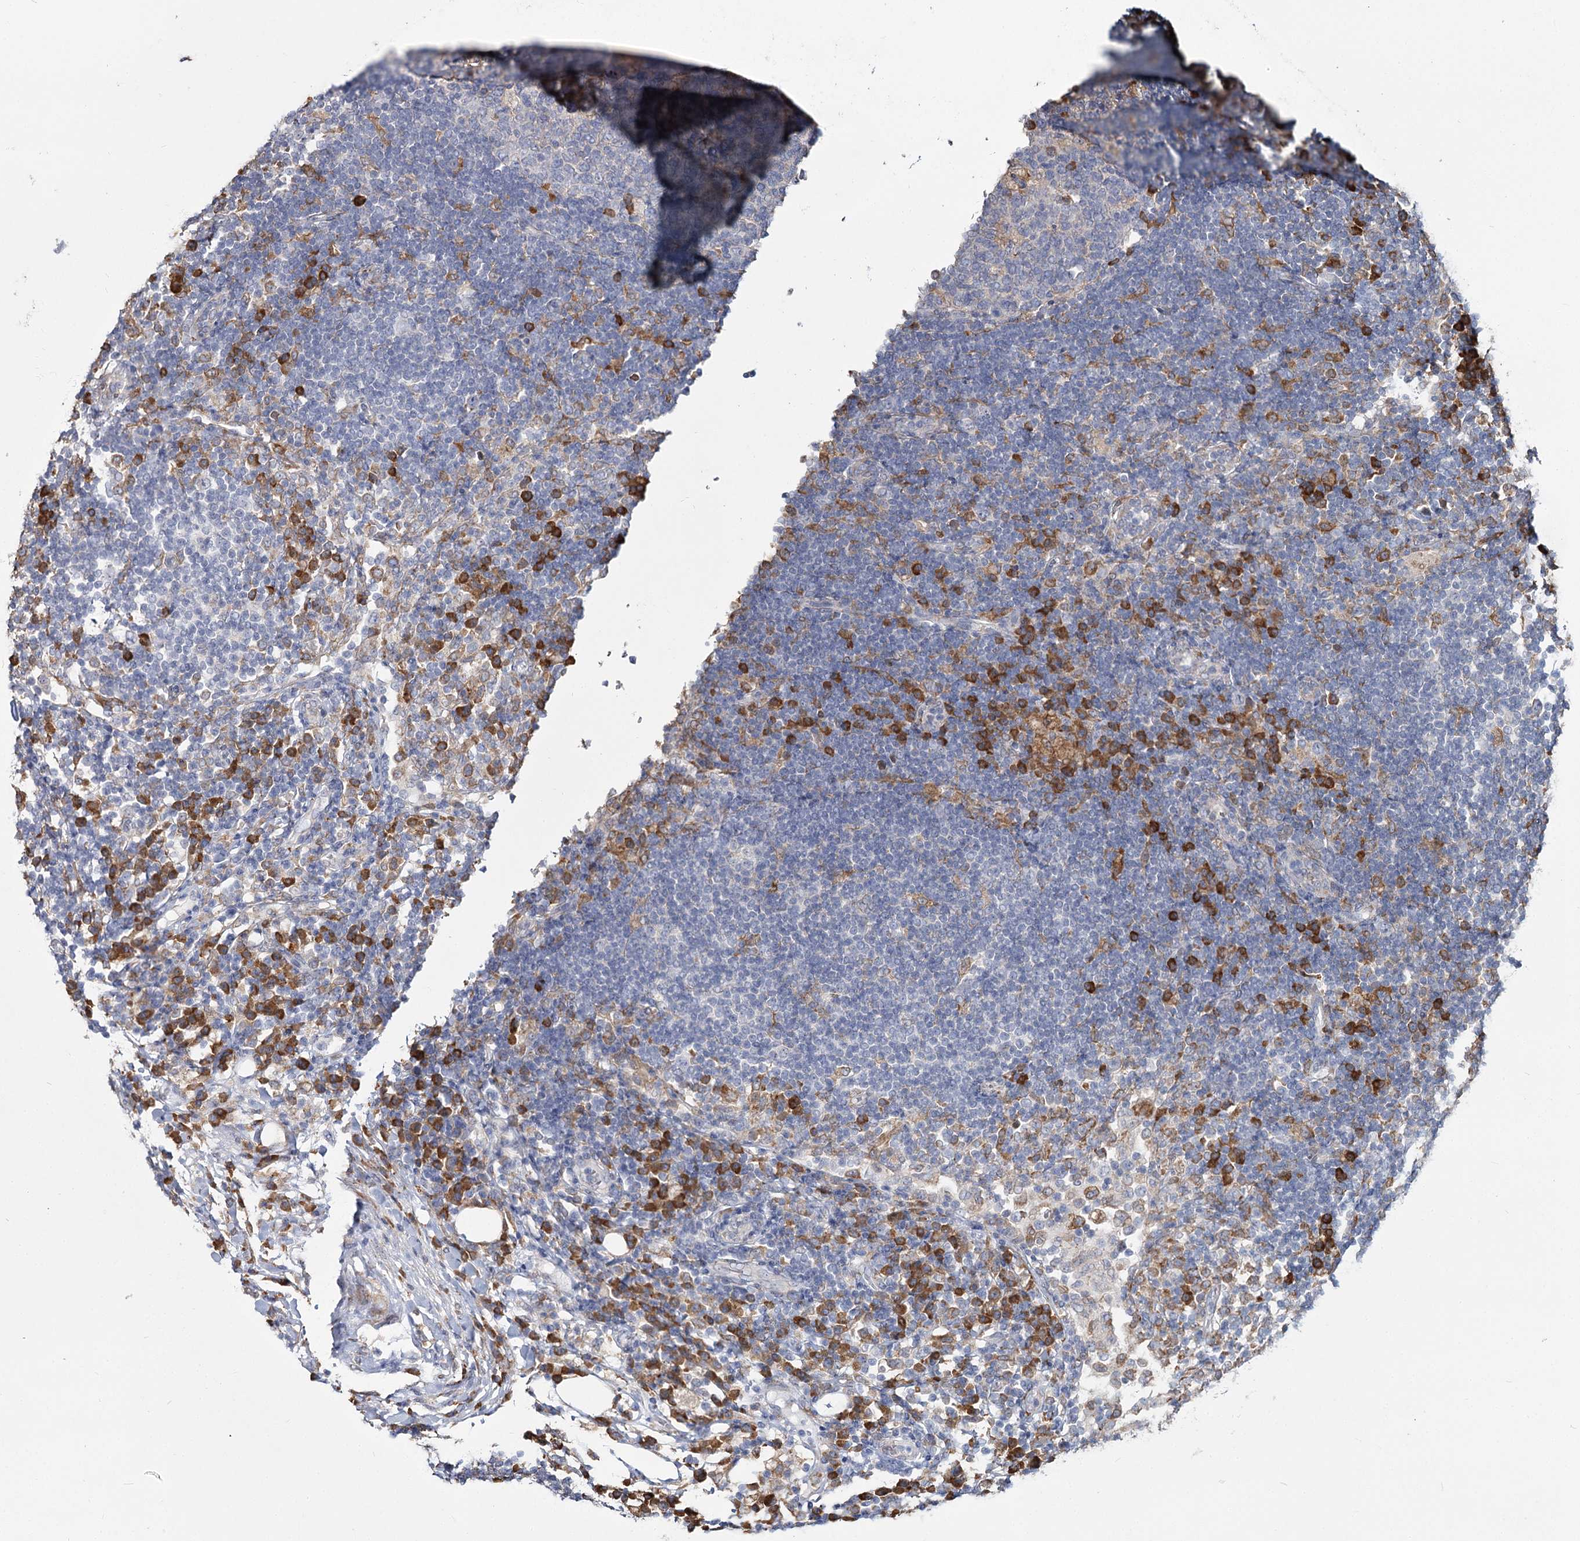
{"staining": {"intensity": "moderate", "quantity": "<25%", "location": "cytoplasmic/membranous"}, "tissue": "lymph node", "cell_type": "Germinal center cells", "image_type": "normal", "snomed": [{"axis": "morphology", "description": "Normal tissue, NOS"}, {"axis": "topography", "description": "Lymph node"}], "caption": "Immunohistochemistry (IHC) of benign lymph node demonstrates low levels of moderate cytoplasmic/membranous expression in approximately <25% of germinal center cells.", "gene": "ZCCHC9", "patient": {"sex": "female", "age": 53}}